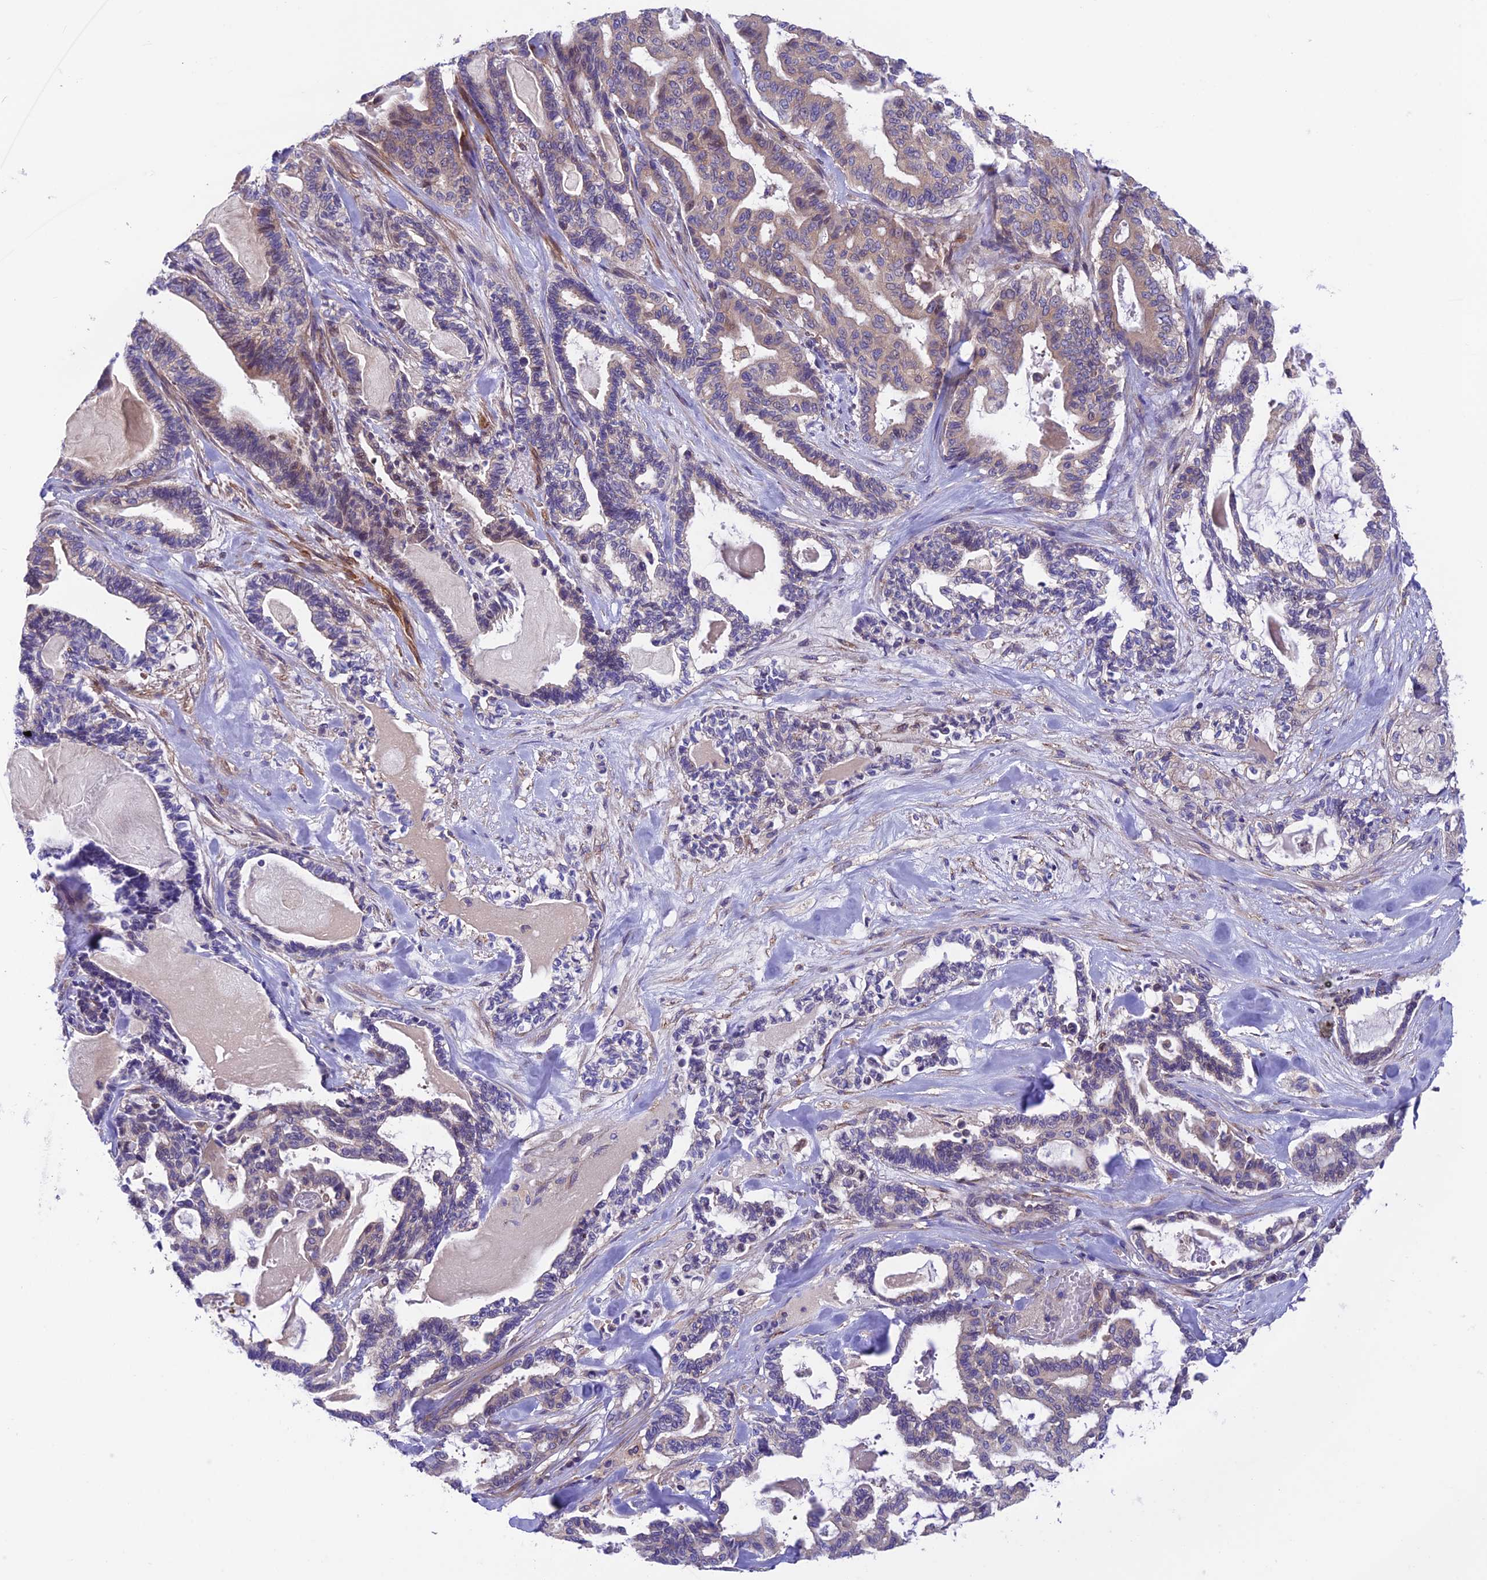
{"staining": {"intensity": "weak", "quantity": "25%-75%", "location": "cytoplasmic/membranous"}, "tissue": "pancreatic cancer", "cell_type": "Tumor cells", "image_type": "cancer", "snomed": [{"axis": "morphology", "description": "Adenocarcinoma, NOS"}, {"axis": "topography", "description": "Pancreas"}], "caption": "Immunohistochemistry of pancreatic cancer (adenocarcinoma) displays low levels of weak cytoplasmic/membranous positivity in approximately 25%-75% of tumor cells.", "gene": "VPS16", "patient": {"sex": "male", "age": 63}}